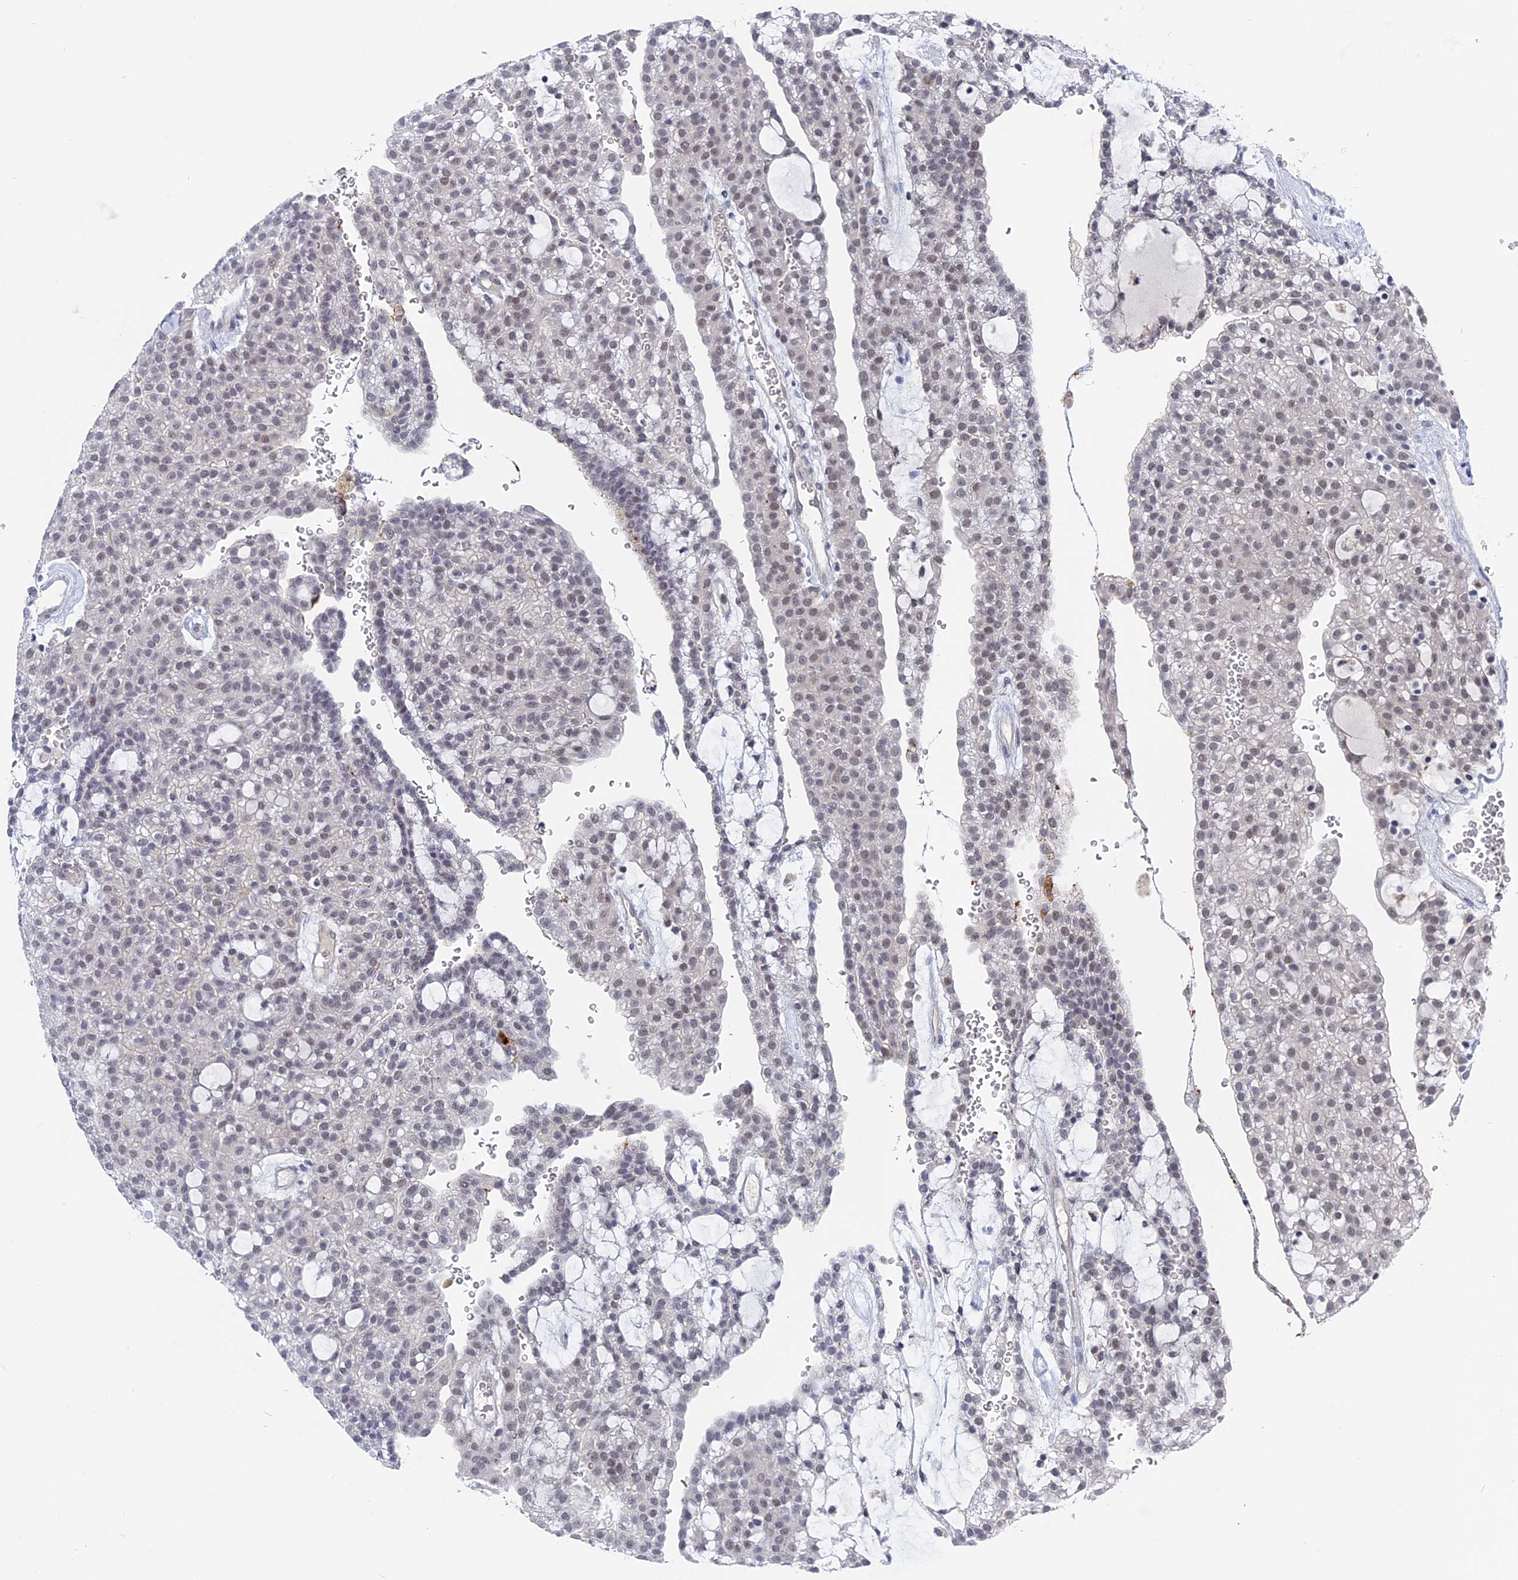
{"staining": {"intensity": "weak", "quantity": "25%-75%", "location": "nuclear"}, "tissue": "renal cancer", "cell_type": "Tumor cells", "image_type": "cancer", "snomed": [{"axis": "morphology", "description": "Adenocarcinoma, NOS"}, {"axis": "topography", "description": "Kidney"}], "caption": "Adenocarcinoma (renal) tissue displays weak nuclear positivity in about 25%-75% of tumor cells, visualized by immunohistochemistry.", "gene": "BRD2", "patient": {"sex": "male", "age": 63}}